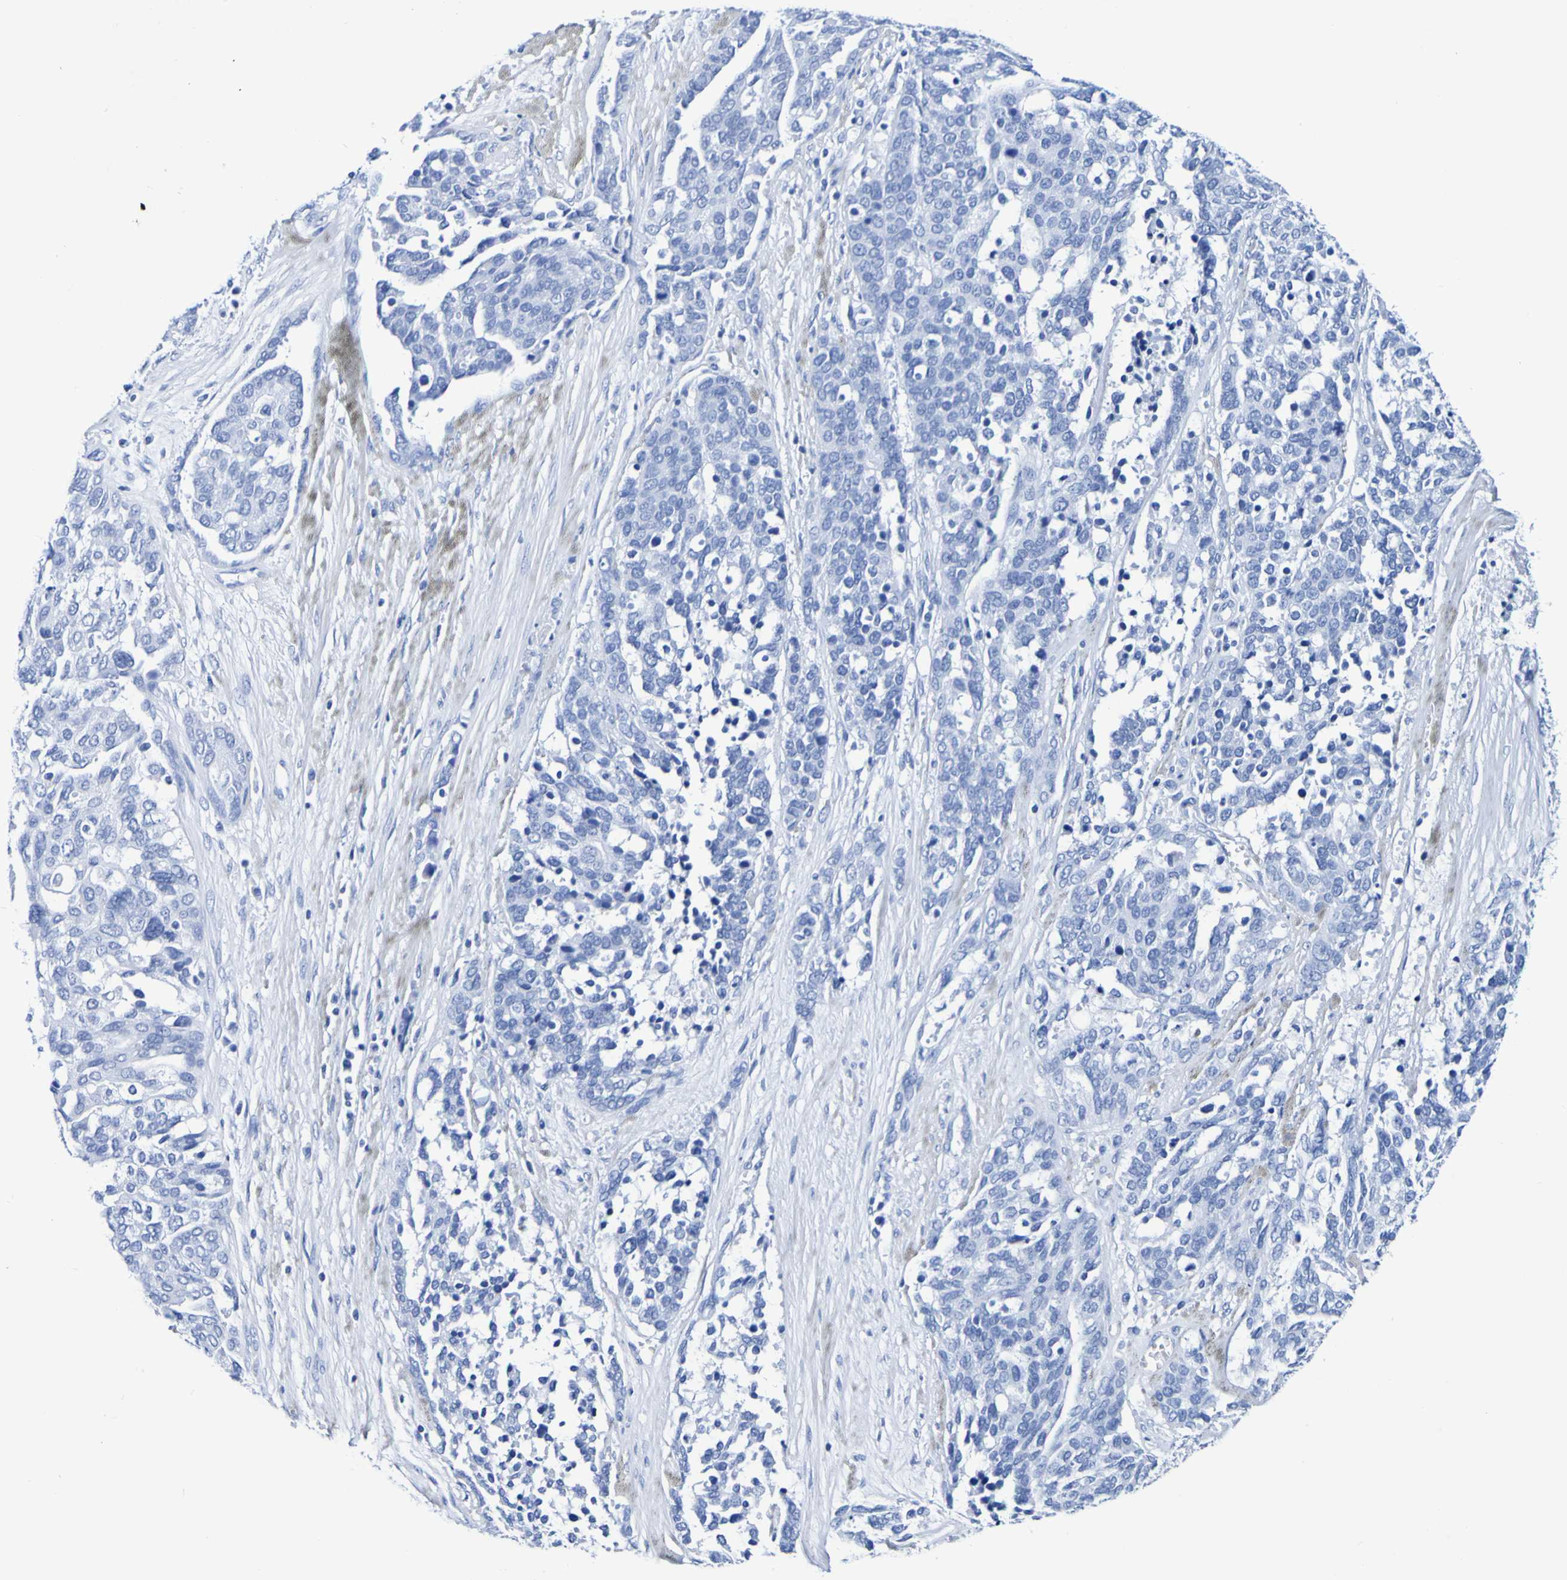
{"staining": {"intensity": "negative", "quantity": "none", "location": "none"}, "tissue": "ovarian cancer", "cell_type": "Tumor cells", "image_type": "cancer", "snomed": [{"axis": "morphology", "description": "Cystadenocarcinoma, serous, NOS"}, {"axis": "topography", "description": "Ovary"}], "caption": "An immunohistochemistry (IHC) photomicrograph of ovarian serous cystadenocarcinoma is shown. There is no staining in tumor cells of ovarian serous cystadenocarcinoma.", "gene": "DPEP1", "patient": {"sex": "female", "age": 44}}